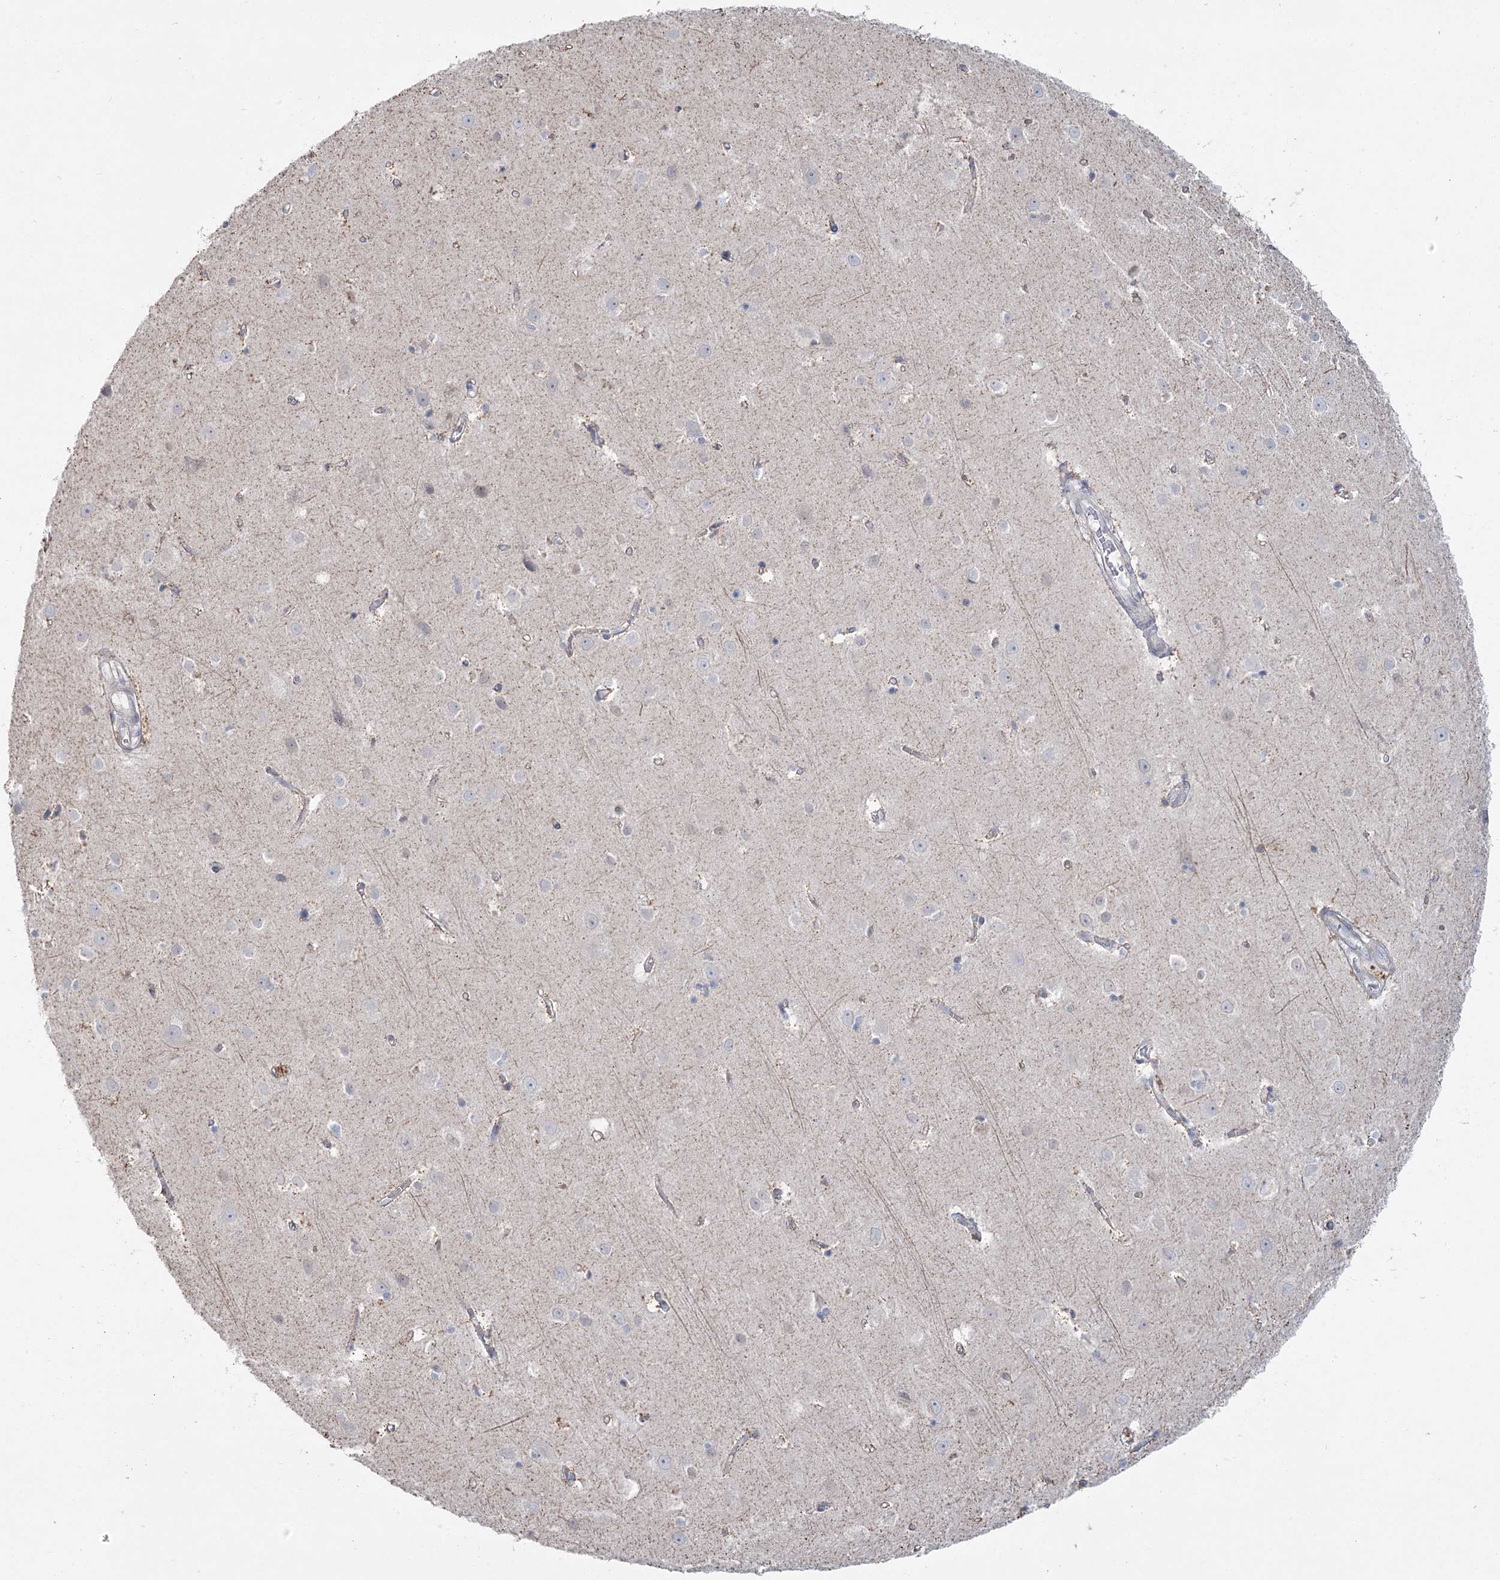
{"staining": {"intensity": "negative", "quantity": "none", "location": "none"}, "tissue": "cerebral cortex", "cell_type": "Endothelial cells", "image_type": "normal", "snomed": [{"axis": "morphology", "description": "Normal tissue, NOS"}, {"axis": "topography", "description": "Cerebral cortex"}], "caption": "Immunohistochemical staining of benign human cerebral cortex shows no significant expression in endothelial cells.", "gene": "TMEM187", "patient": {"sex": "male", "age": 54}}